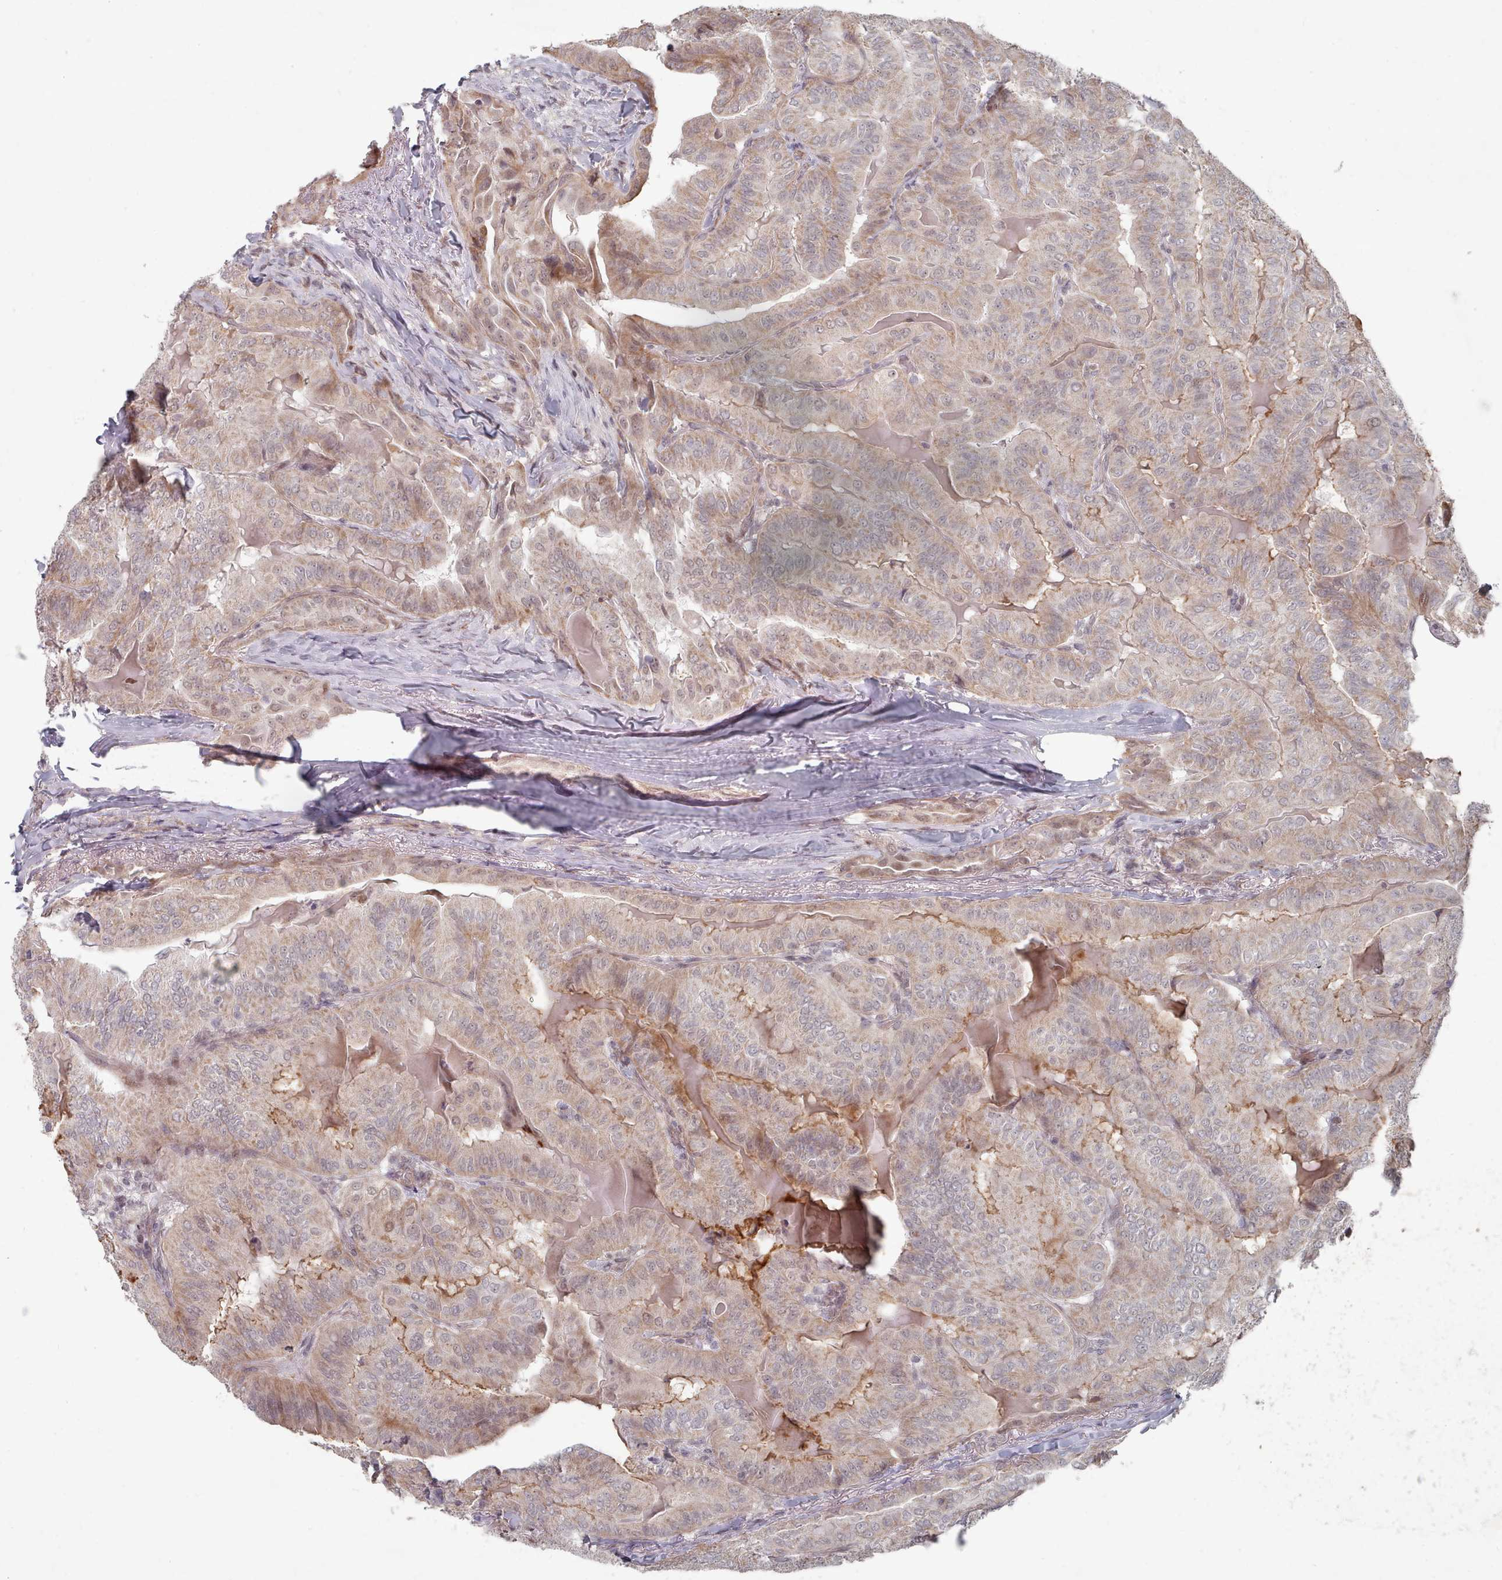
{"staining": {"intensity": "weak", "quantity": "<25%", "location": "cytoplasmic/membranous"}, "tissue": "thyroid cancer", "cell_type": "Tumor cells", "image_type": "cancer", "snomed": [{"axis": "morphology", "description": "Papillary adenocarcinoma, NOS"}, {"axis": "topography", "description": "Thyroid gland"}], "caption": "Tumor cells show no significant expression in thyroid cancer.", "gene": "CPSF4", "patient": {"sex": "female", "age": 68}}